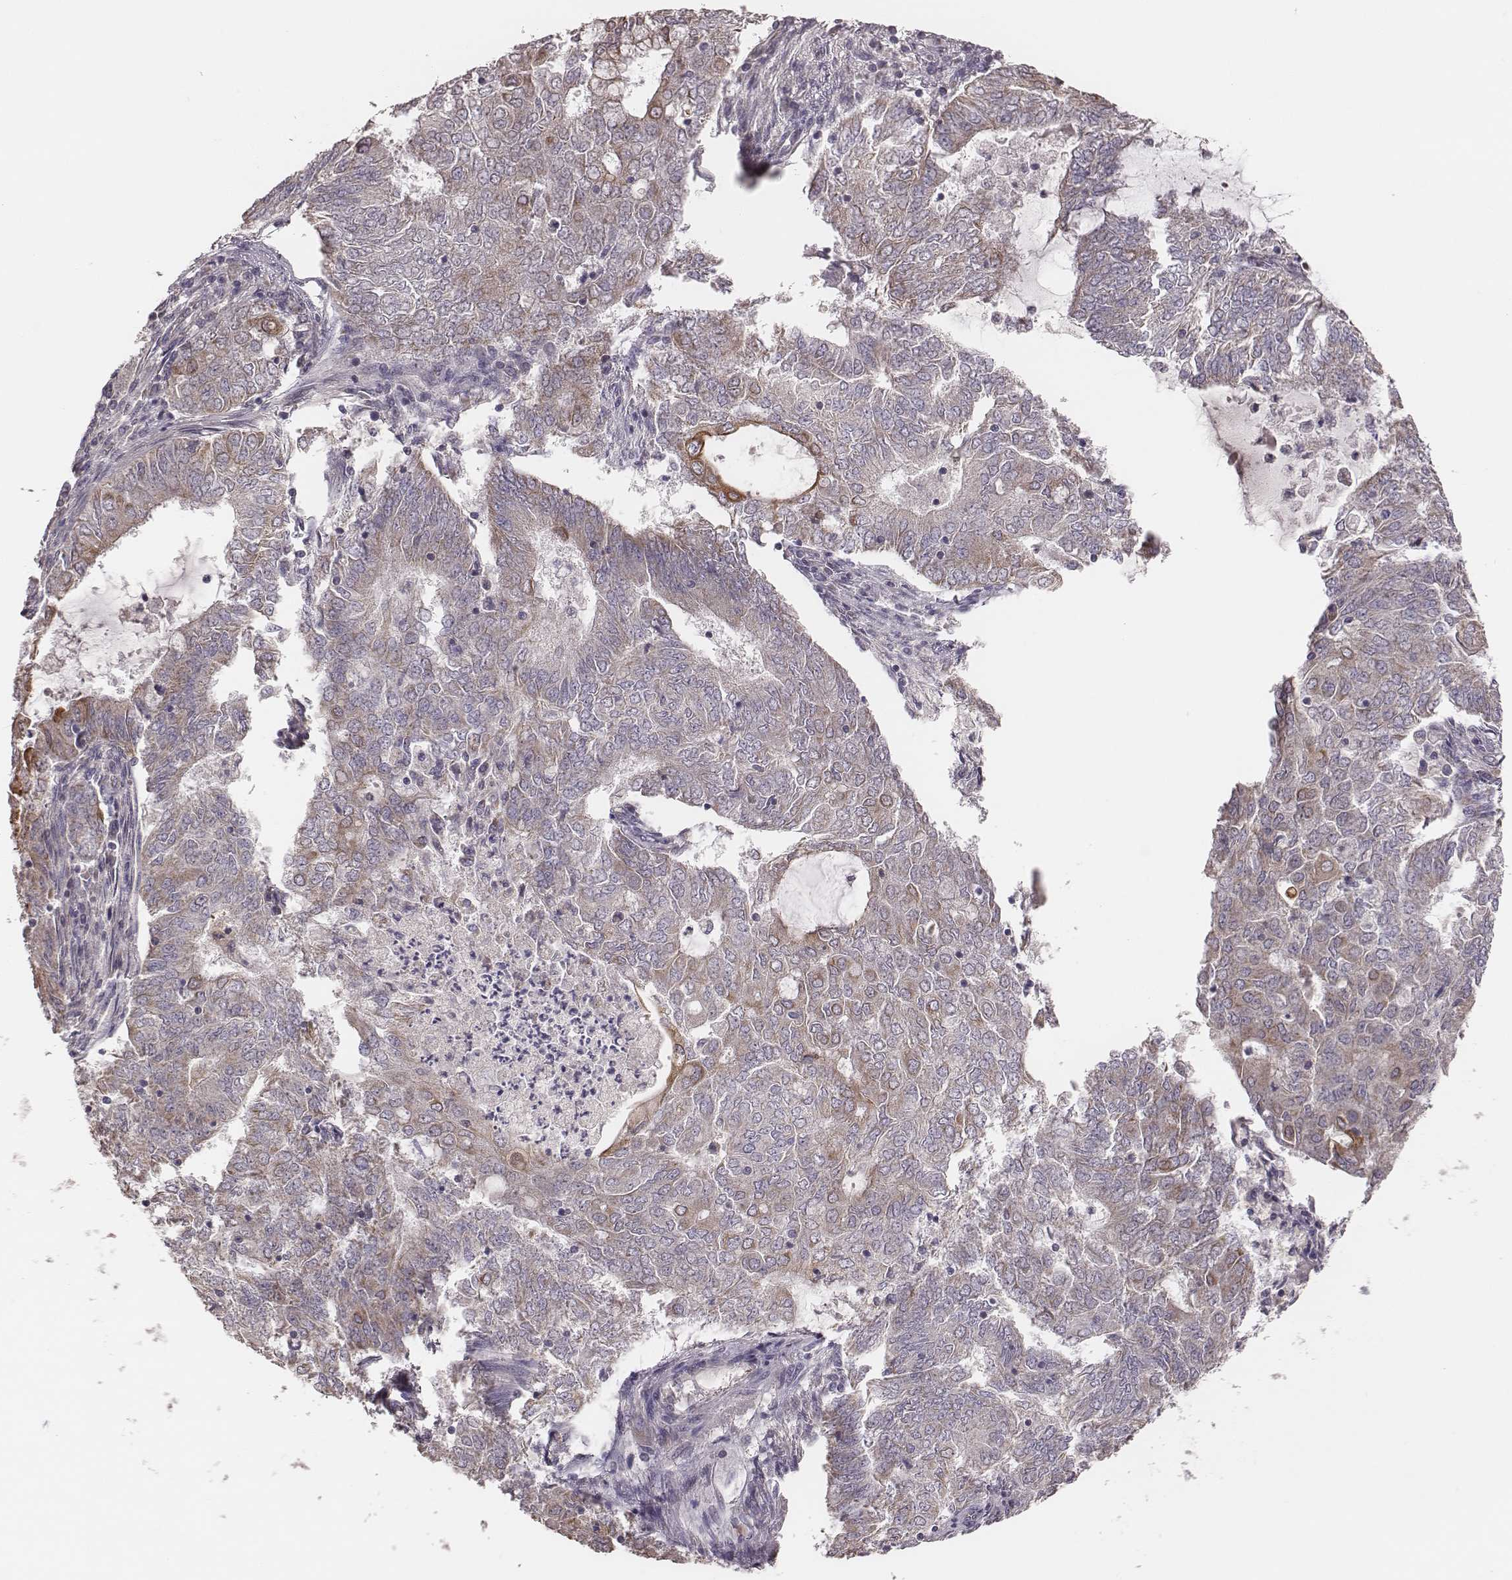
{"staining": {"intensity": "weak", "quantity": "<25%", "location": "cytoplasmic/membranous"}, "tissue": "endometrial cancer", "cell_type": "Tumor cells", "image_type": "cancer", "snomed": [{"axis": "morphology", "description": "Adenocarcinoma, NOS"}, {"axis": "topography", "description": "Endometrium"}], "caption": "Tumor cells show no significant positivity in endometrial cancer (adenocarcinoma).", "gene": "HAVCR1", "patient": {"sex": "female", "age": 62}}